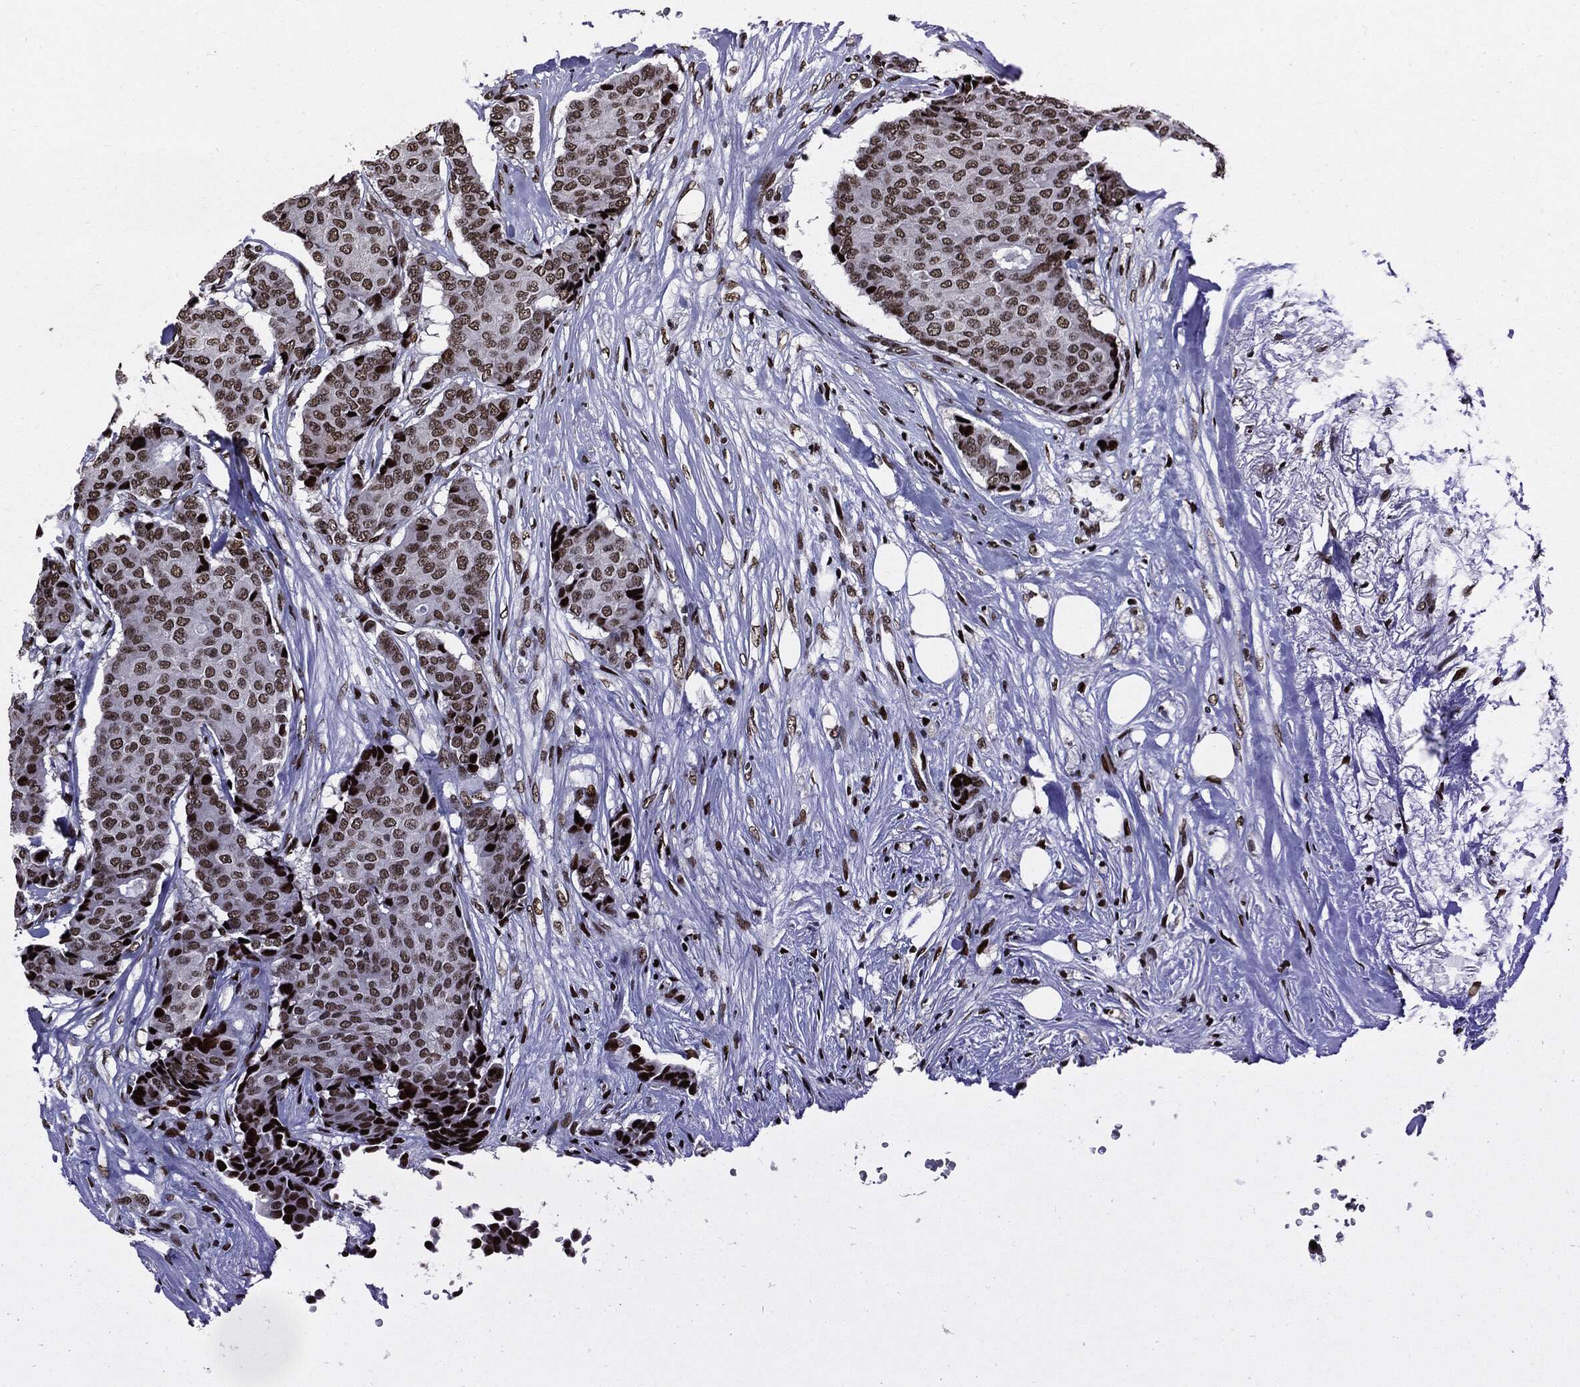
{"staining": {"intensity": "moderate", "quantity": ">75%", "location": "nuclear"}, "tissue": "breast cancer", "cell_type": "Tumor cells", "image_type": "cancer", "snomed": [{"axis": "morphology", "description": "Duct carcinoma"}, {"axis": "topography", "description": "Breast"}], "caption": "Breast cancer stained with a protein marker reveals moderate staining in tumor cells.", "gene": "ZFP91", "patient": {"sex": "female", "age": 75}}